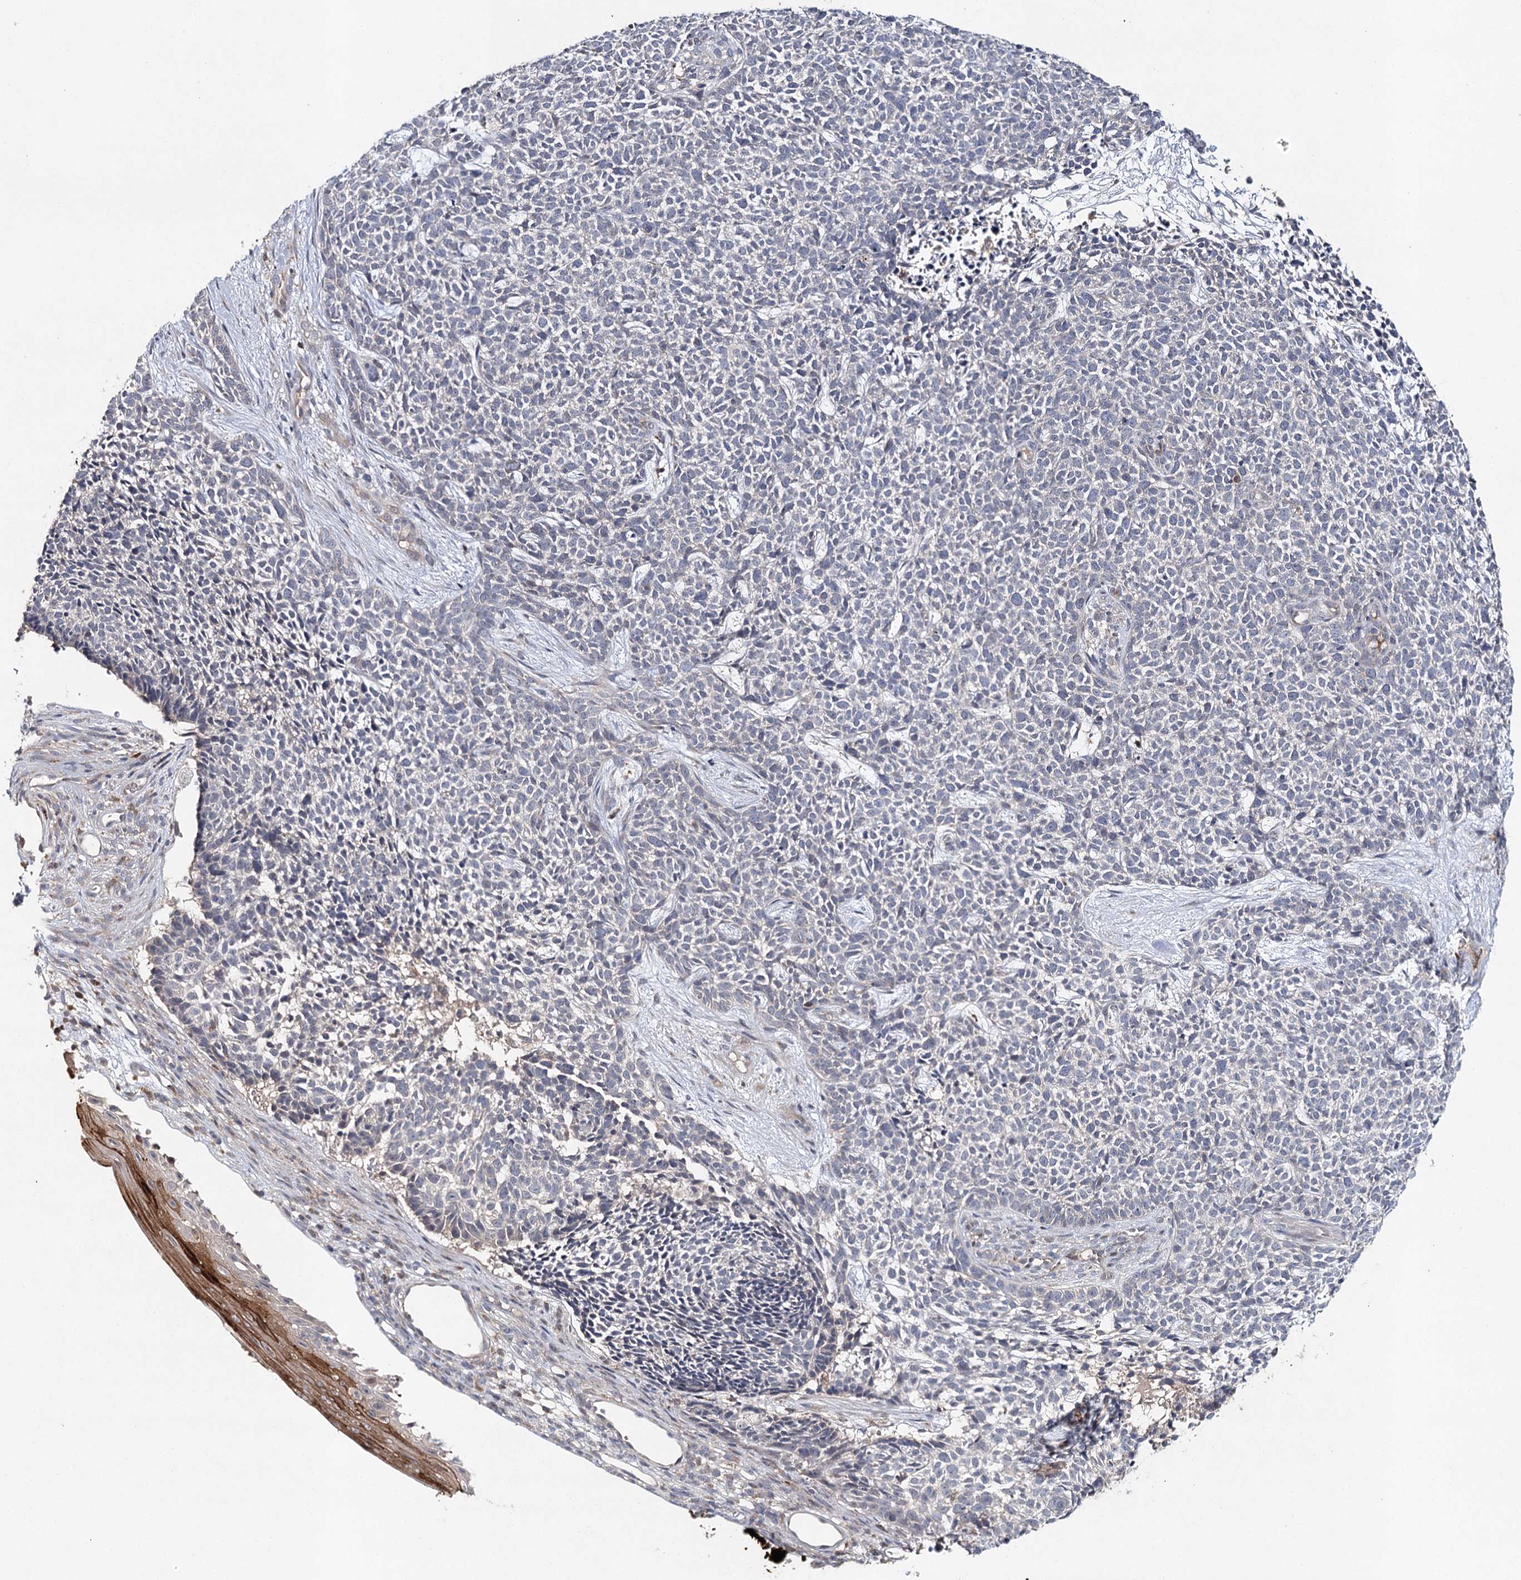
{"staining": {"intensity": "negative", "quantity": "none", "location": "none"}, "tissue": "skin cancer", "cell_type": "Tumor cells", "image_type": "cancer", "snomed": [{"axis": "morphology", "description": "Basal cell carcinoma"}, {"axis": "topography", "description": "Skin"}], "caption": "The histopathology image shows no staining of tumor cells in skin cancer.", "gene": "SLC41A2", "patient": {"sex": "female", "age": 84}}